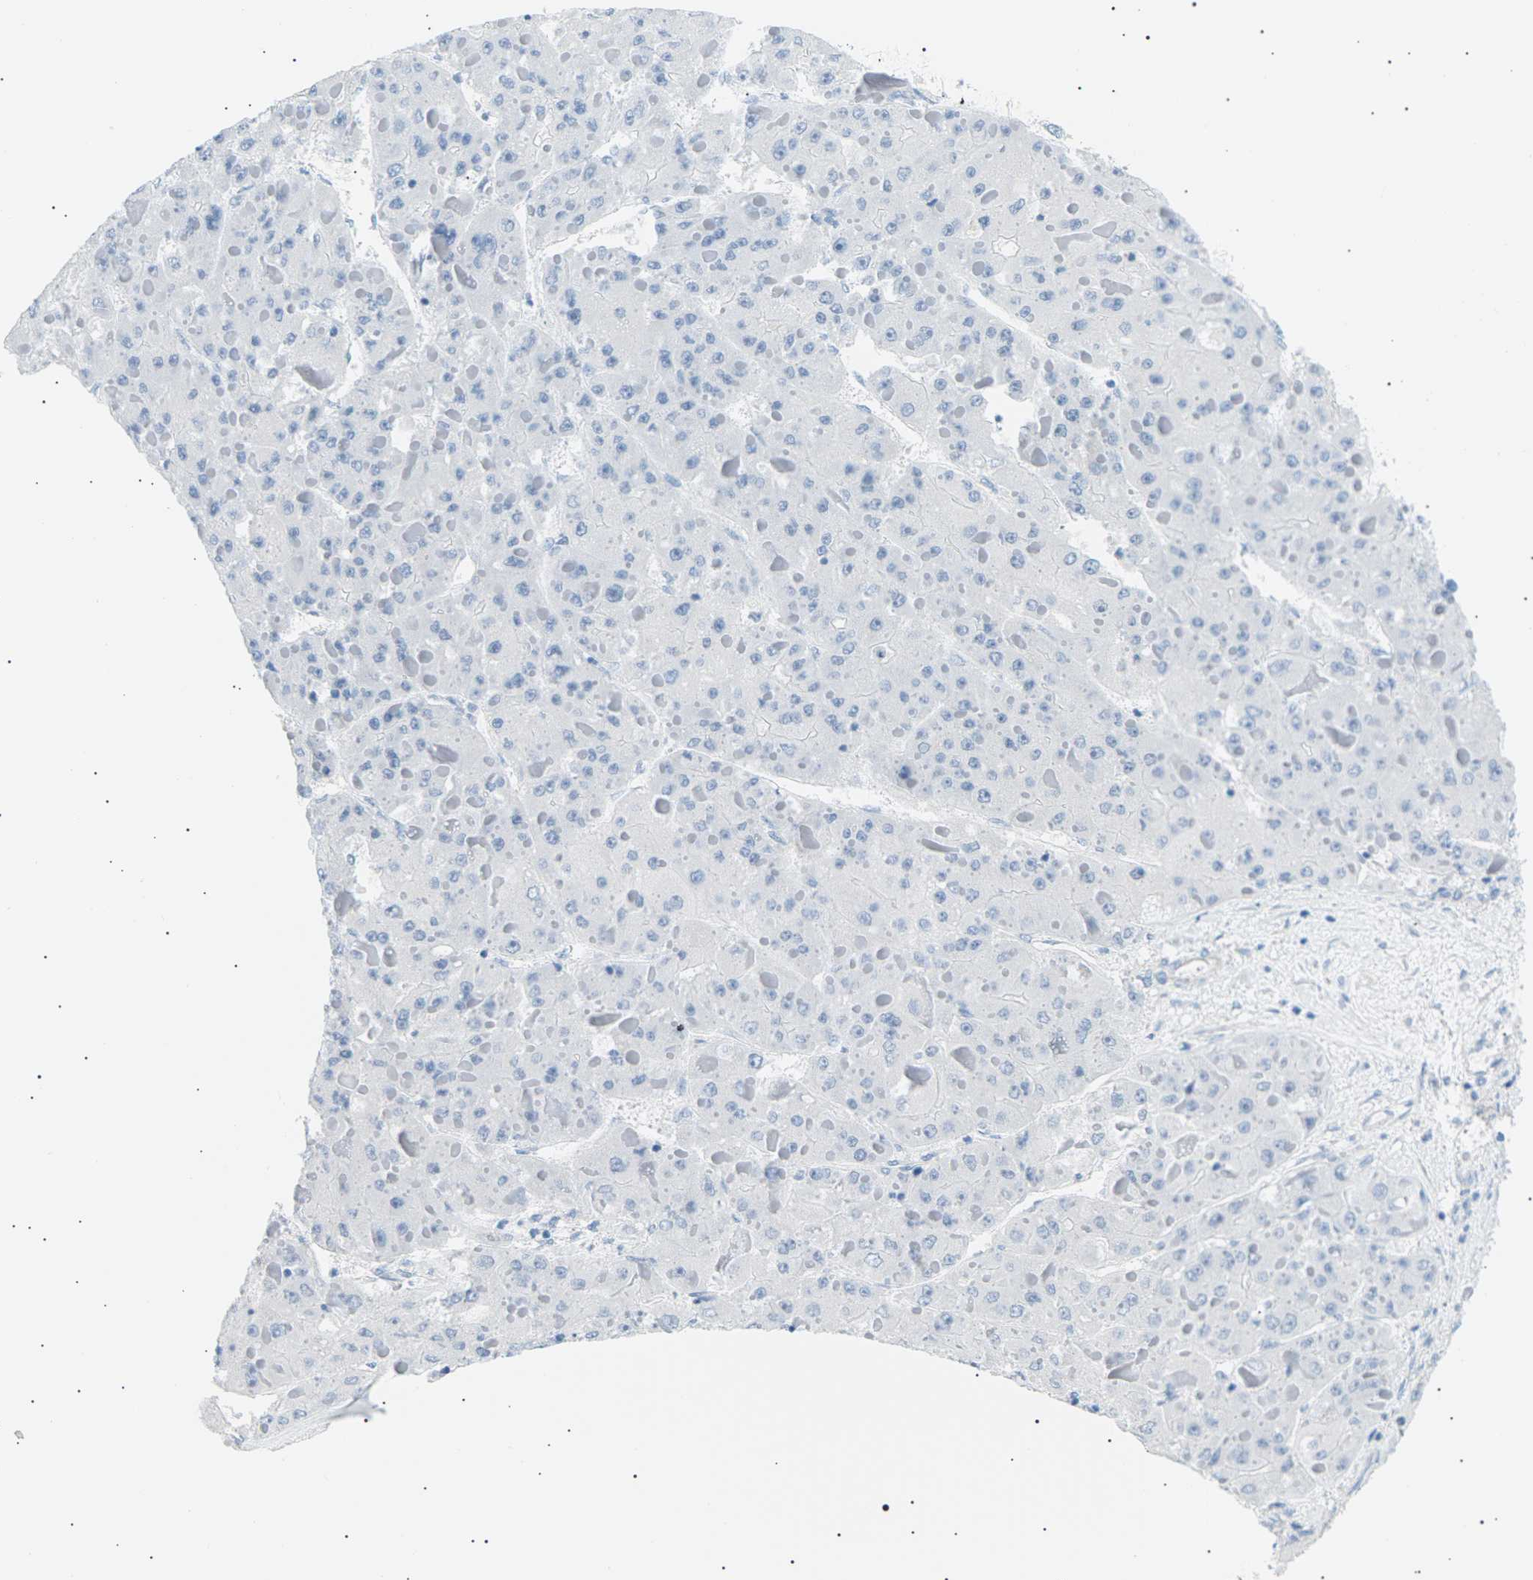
{"staining": {"intensity": "negative", "quantity": "none", "location": "none"}, "tissue": "liver cancer", "cell_type": "Tumor cells", "image_type": "cancer", "snomed": [{"axis": "morphology", "description": "Carcinoma, Hepatocellular, NOS"}, {"axis": "topography", "description": "Liver"}], "caption": "Immunohistochemistry (IHC) of human liver hepatocellular carcinoma reveals no expression in tumor cells.", "gene": "SEPTIN5", "patient": {"sex": "female", "age": 73}}